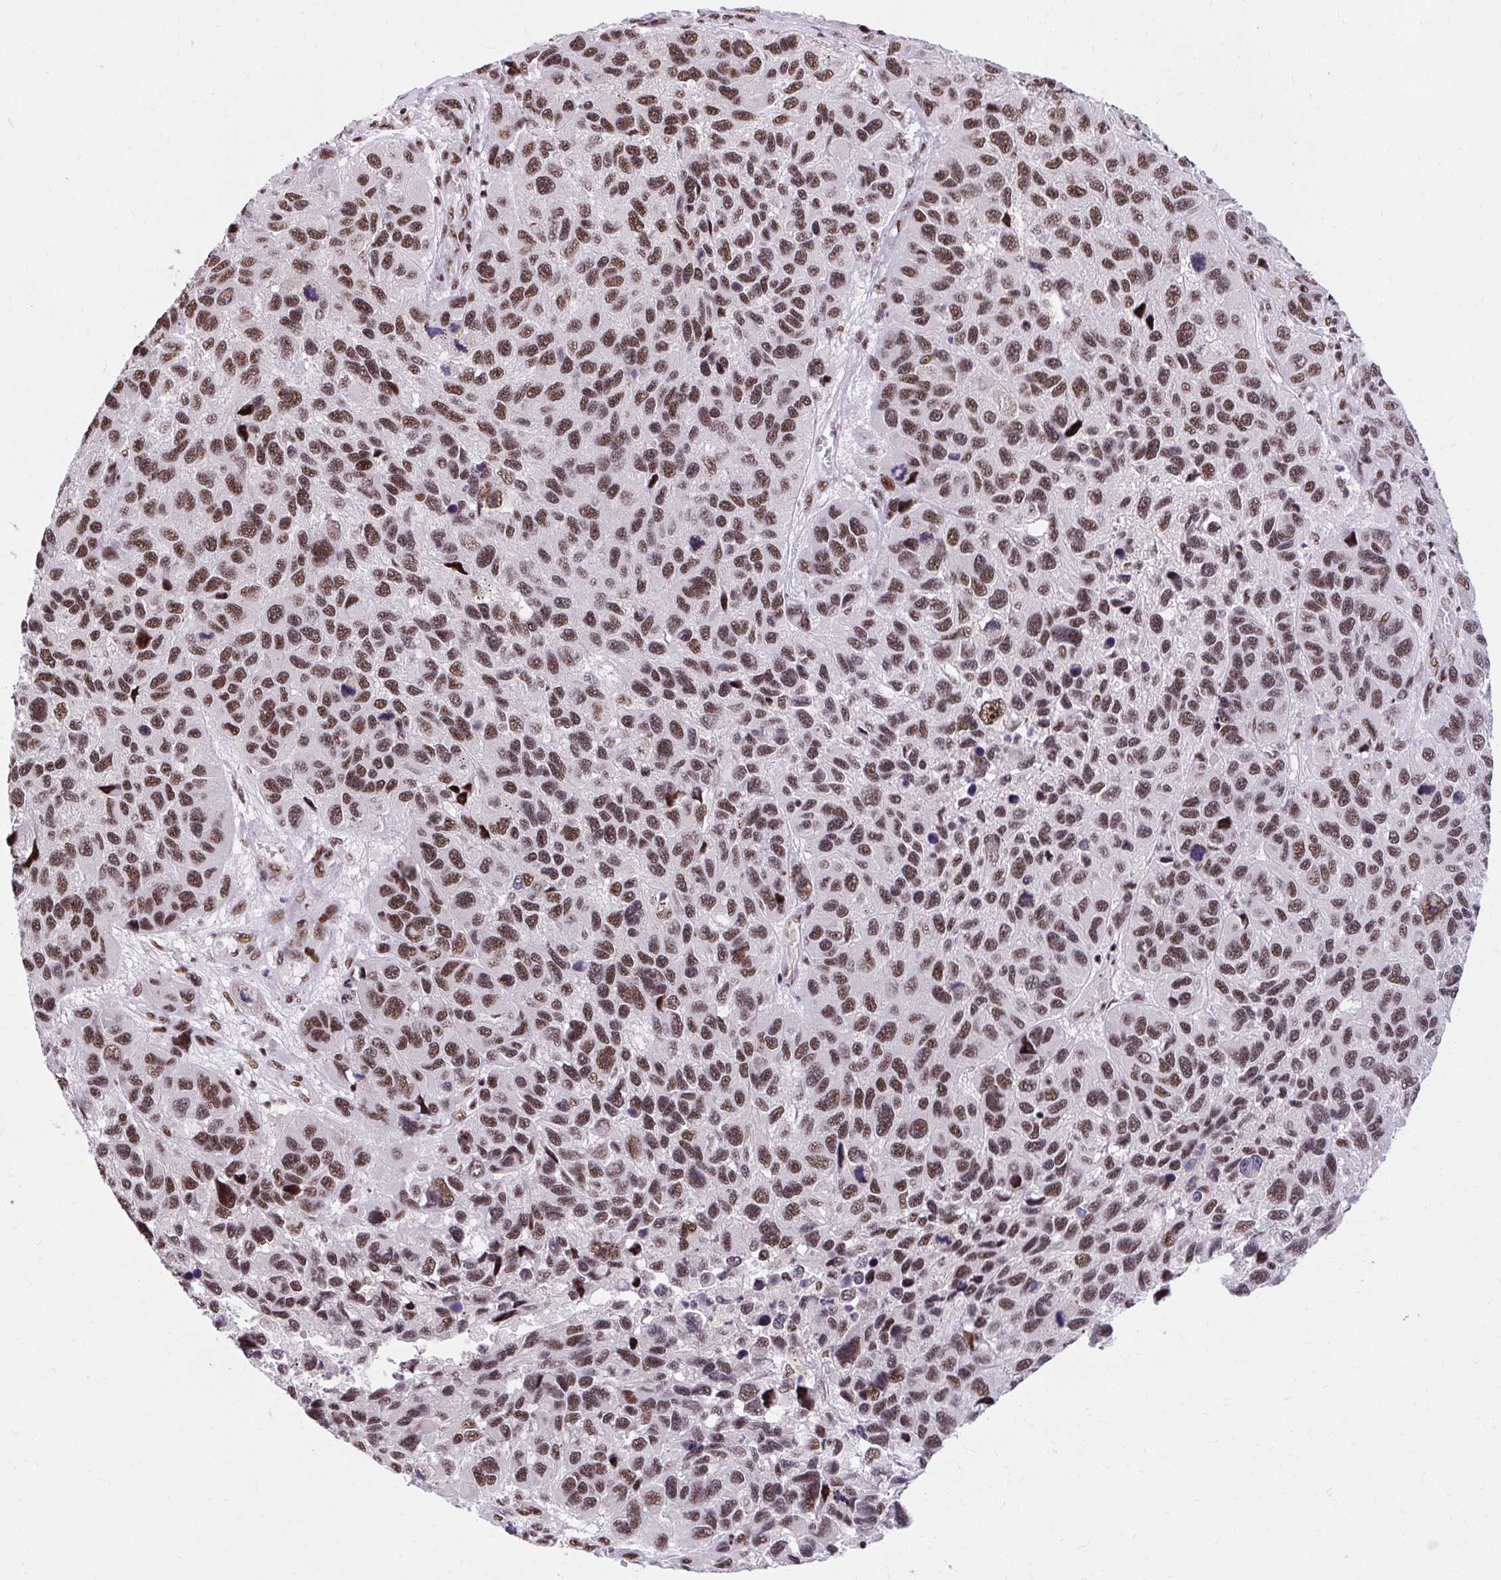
{"staining": {"intensity": "moderate", "quantity": ">75%", "location": "nuclear"}, "tissue": "melanoma", "cell_type": "Tumor cells", "image_type": "cancer", "snomed": [{"axis": "morphology", "description": "Malignant melanoma, NOS"}, {"axis": "topography", "description": "Skin"}], "caption": "High-magnification brightfield microscopy of melanoma stained with DAB (3,3'-diaminobenzidine) (brown) and counterstained with hematoxylin (blue). tumor cells exhibit moderate nuclear staining is present in about>75% of cells.", "gene": "SYNE4", "patient": {"sex": "male", "age": 53}}